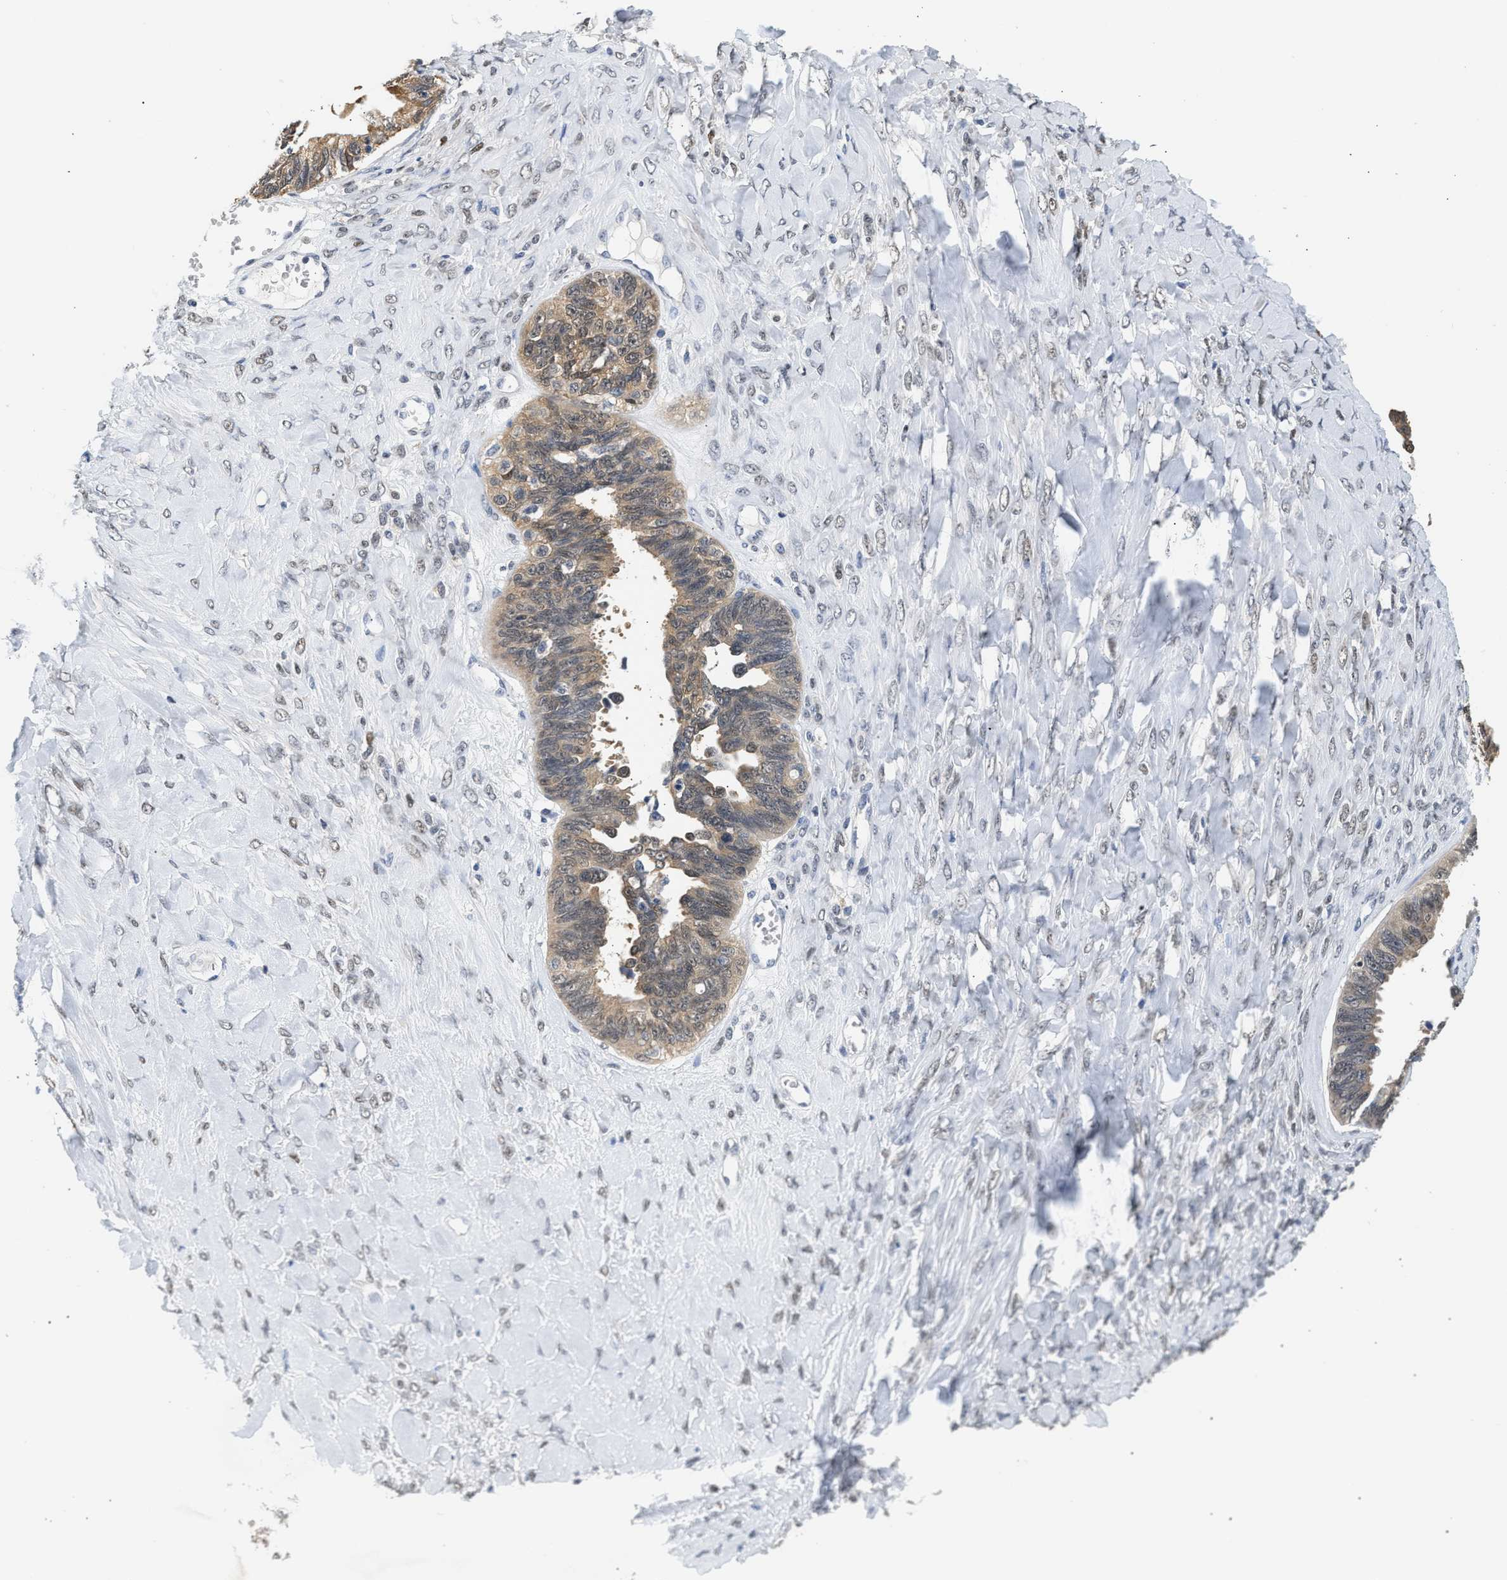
{"staining": {"intensity": "moderate", "quantity": "25%-75%", "location": "cytoplasmic/membranous"}, "tissue": "ovarian cancer", "cell_type": "Tumor cells", "image_type": "cancer", "snomed": [{"axis": "morphology", "description": "Cystadenocarcinoma, serous, NOS"}, {"axis": "topography", "description": "Ovary"}], "caption": "Moderate cytoplasmic/membranous staining is appreciated in approximately 25%-75% of tumor cells in ovarian cancer (serous cystadenocarcinoma). Using DAB (brown) and hematoxylin (blue) stains, captured at high magnification using brightfield microscopy.", "gene": "PPM1L", "patient": {"sex": "female", "age": 79}}